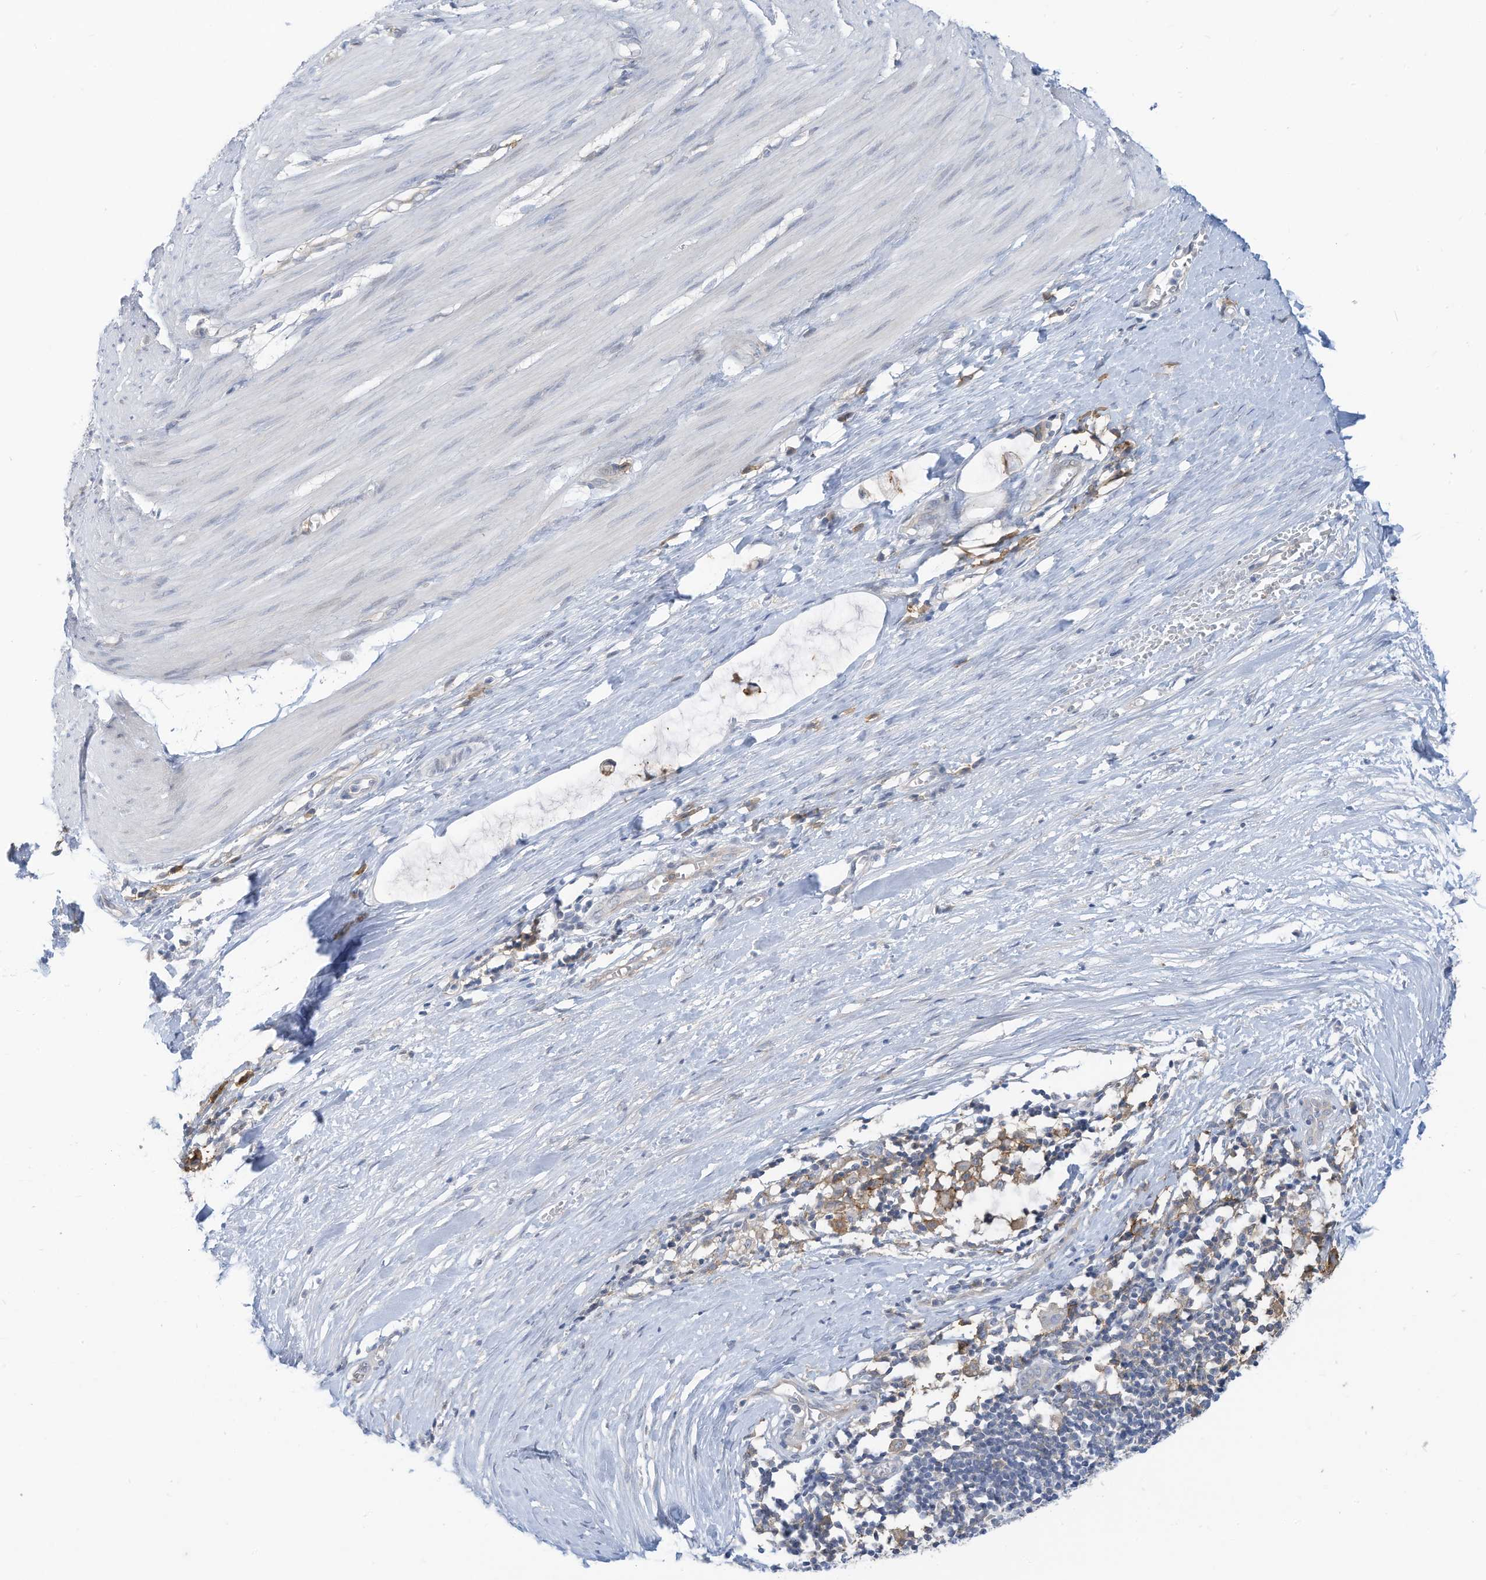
{"staining": {"intensity": "negative", "quantity": "none", "location": "none"}, "tissue": "smooth muscle", "cell_type": "Smooth muscle cells", "image_type": "normal", "snomed": [{"axis": "morphology", "description": "Normal tissue, NOS"}, {"axis": "morphology", "description": "Adenocarcinoma, NOS"}, {"axis": "topography", "description": "Colon"}, {"axis": "topography", "description": "Peripheral nerve tissue"}], "caption": "Immunohistochemical staining of benign smooth muscle demonstrates no significant staining in smooth muscle cells. The staining was performed using DAB (3,3'-diaminobenzidine) to visualize the protein expression in brown, while the nuclei were stained in blue with hematoxylin (Magnification: 20x).", "gene": "SLC1A5", "patient": {"sex": "male", "age": 14}}